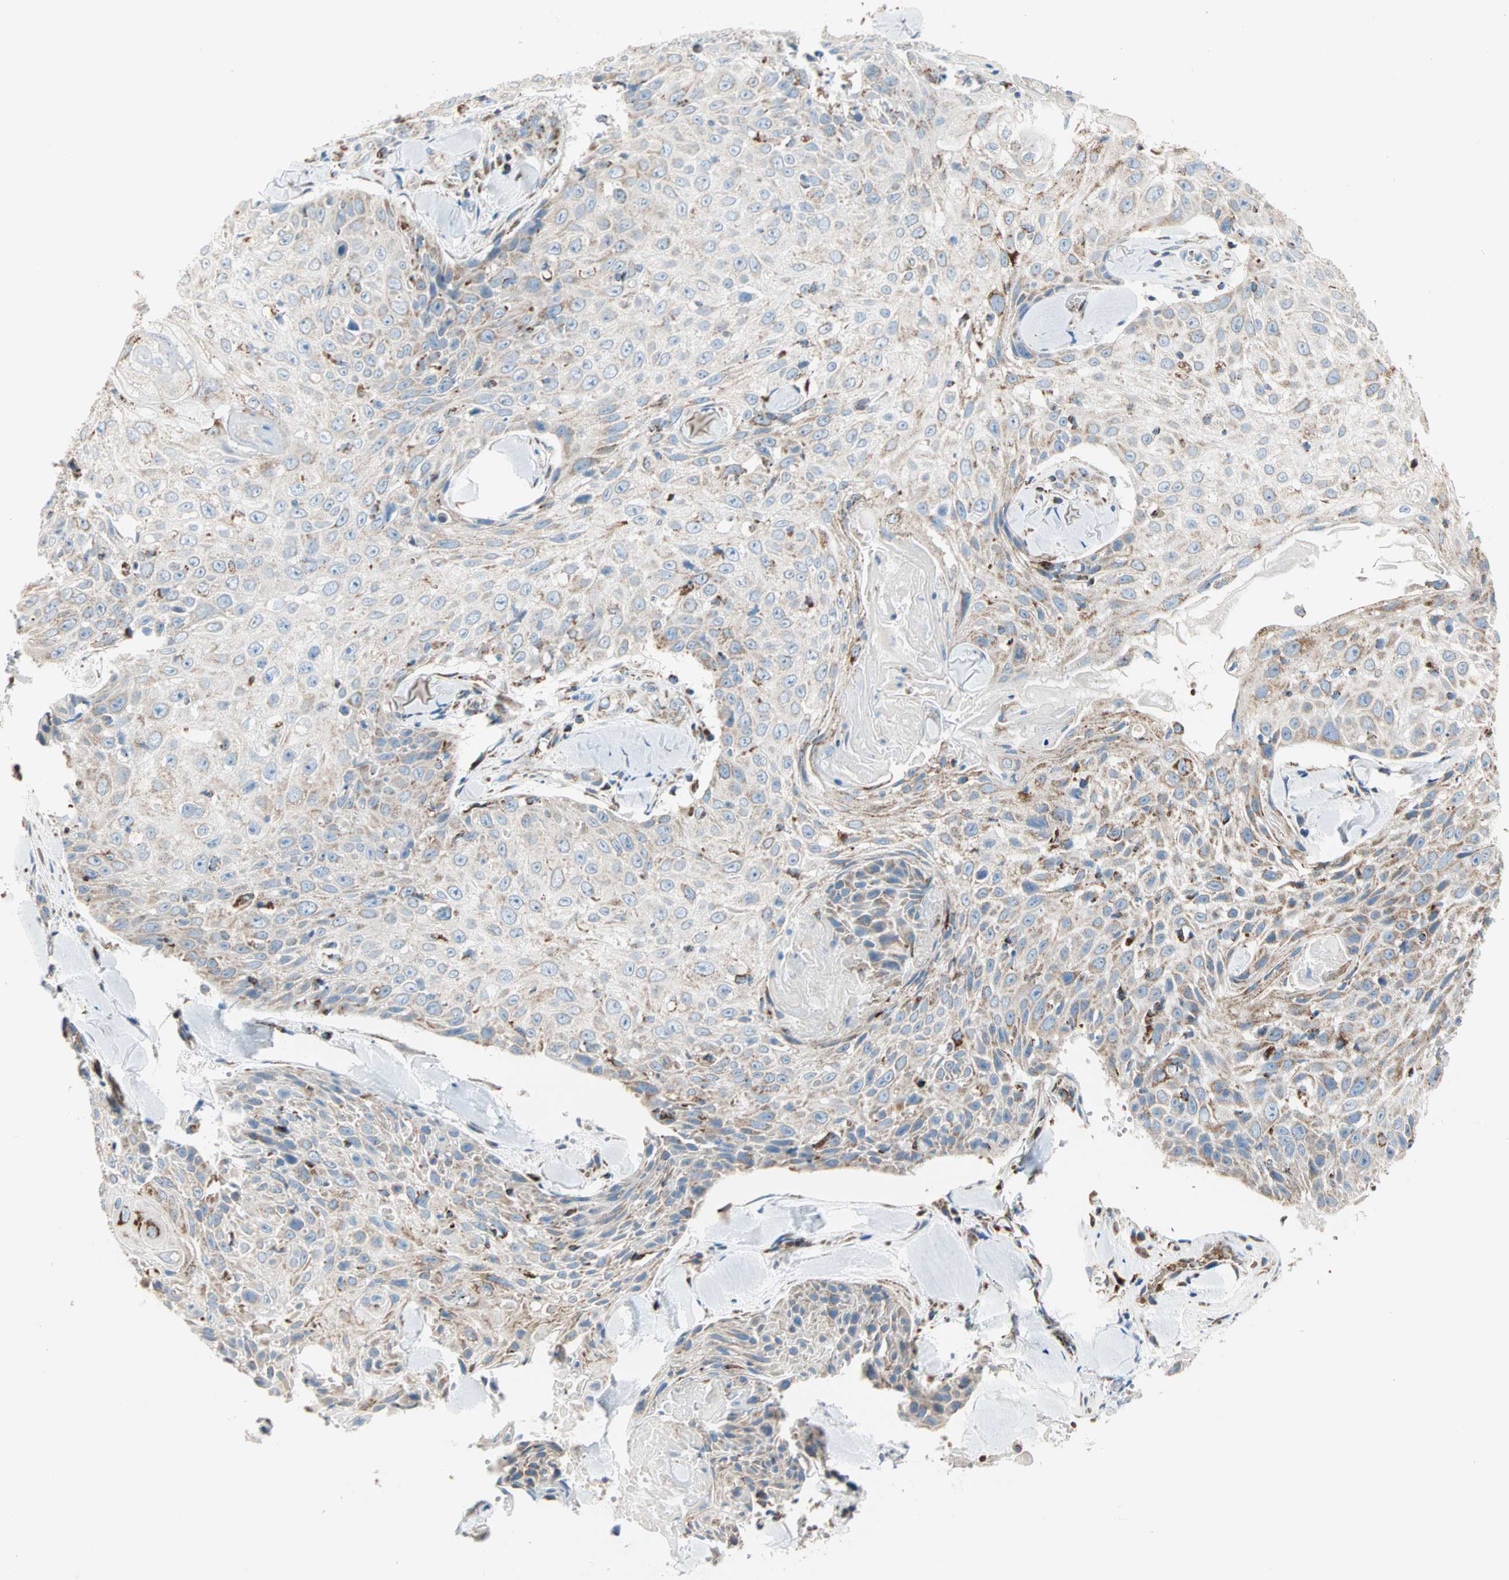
{"staining": {"intensity": "moderate", "quantity": "<25%", "location": "cytoplasmic/membranous"}, "tissue": "skin cancer", "cell_type": "Tumor cells", "image_type": "cancer", "snomed": [{"axis": "morphology", "description": "Squamous cell carcinoma, NOS"}, {"axis": "topography", "description": "Skin"}], "caption": "Skin cancer (squamous cell carcinoma) tissue reveals moderate cytoplasmic/membranous staining in approximately <25% of tumor cells", "gene": "TST", "patient": {"sex": "male", "age": 86}}